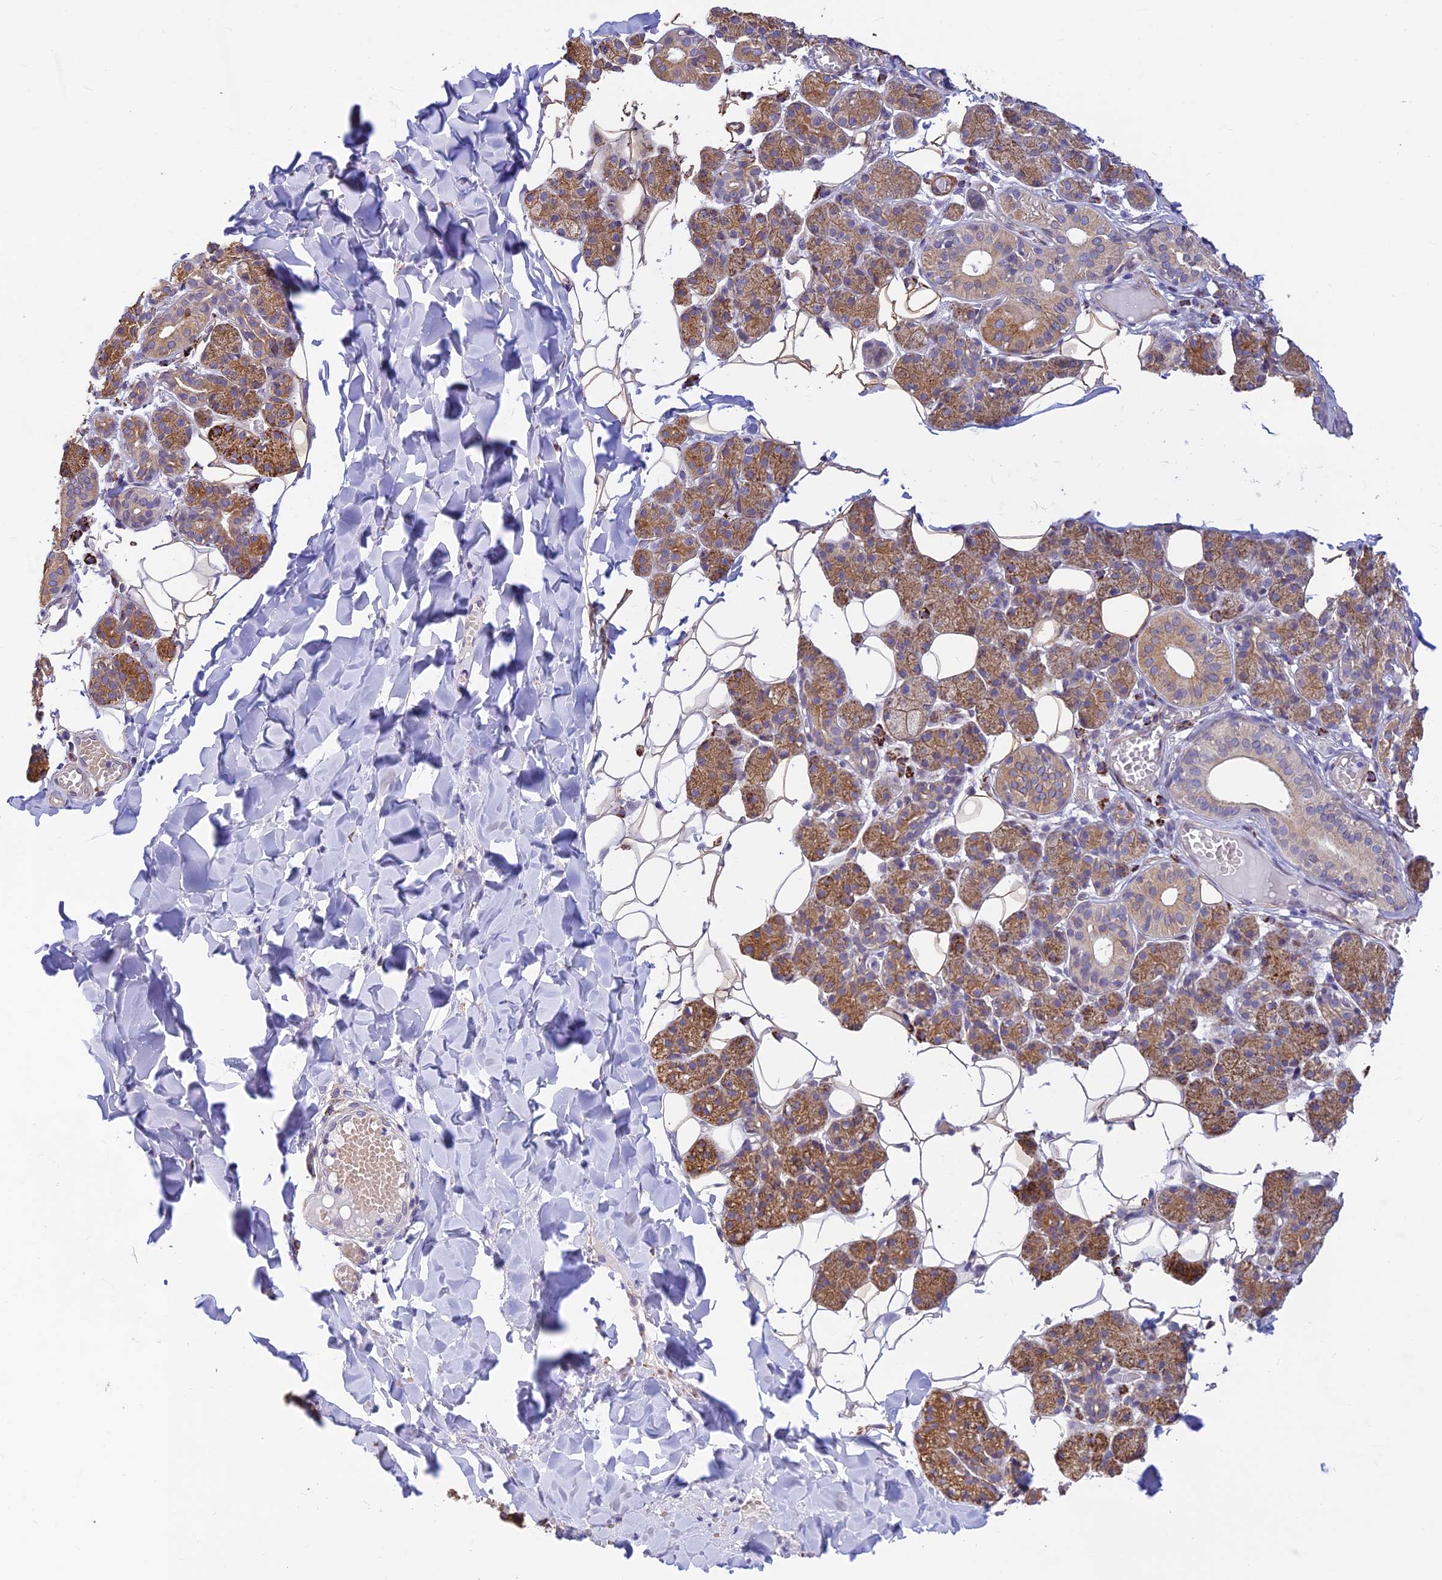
{"staining": {"intensity": "moderate", "quantity": ">75%", "location": "cytoplasmic/membranous"}, "tissue": "salivary gland", "cell_type": "Glandular cells", "image_type": "normal", "snomed": [{"axis": "morphology", "description": "Normal tissue, NOS"}, {"axis": "topography", "description": "Salivary gland"}], "caption": "IHC staining of unremarkable salivary gland, which displays medium levels of moderate cytoplasmic/membranous positivity in about >75% of glandular cells indicating moderate cytoplasmic/membranous protein staining. The staining was performed using DAB (brown) for protein detection and nuclei were counterstained in hematoxylin (blue).", "gene": "ALDH1L2", "patient": {"sex": "female", "age": 33}}